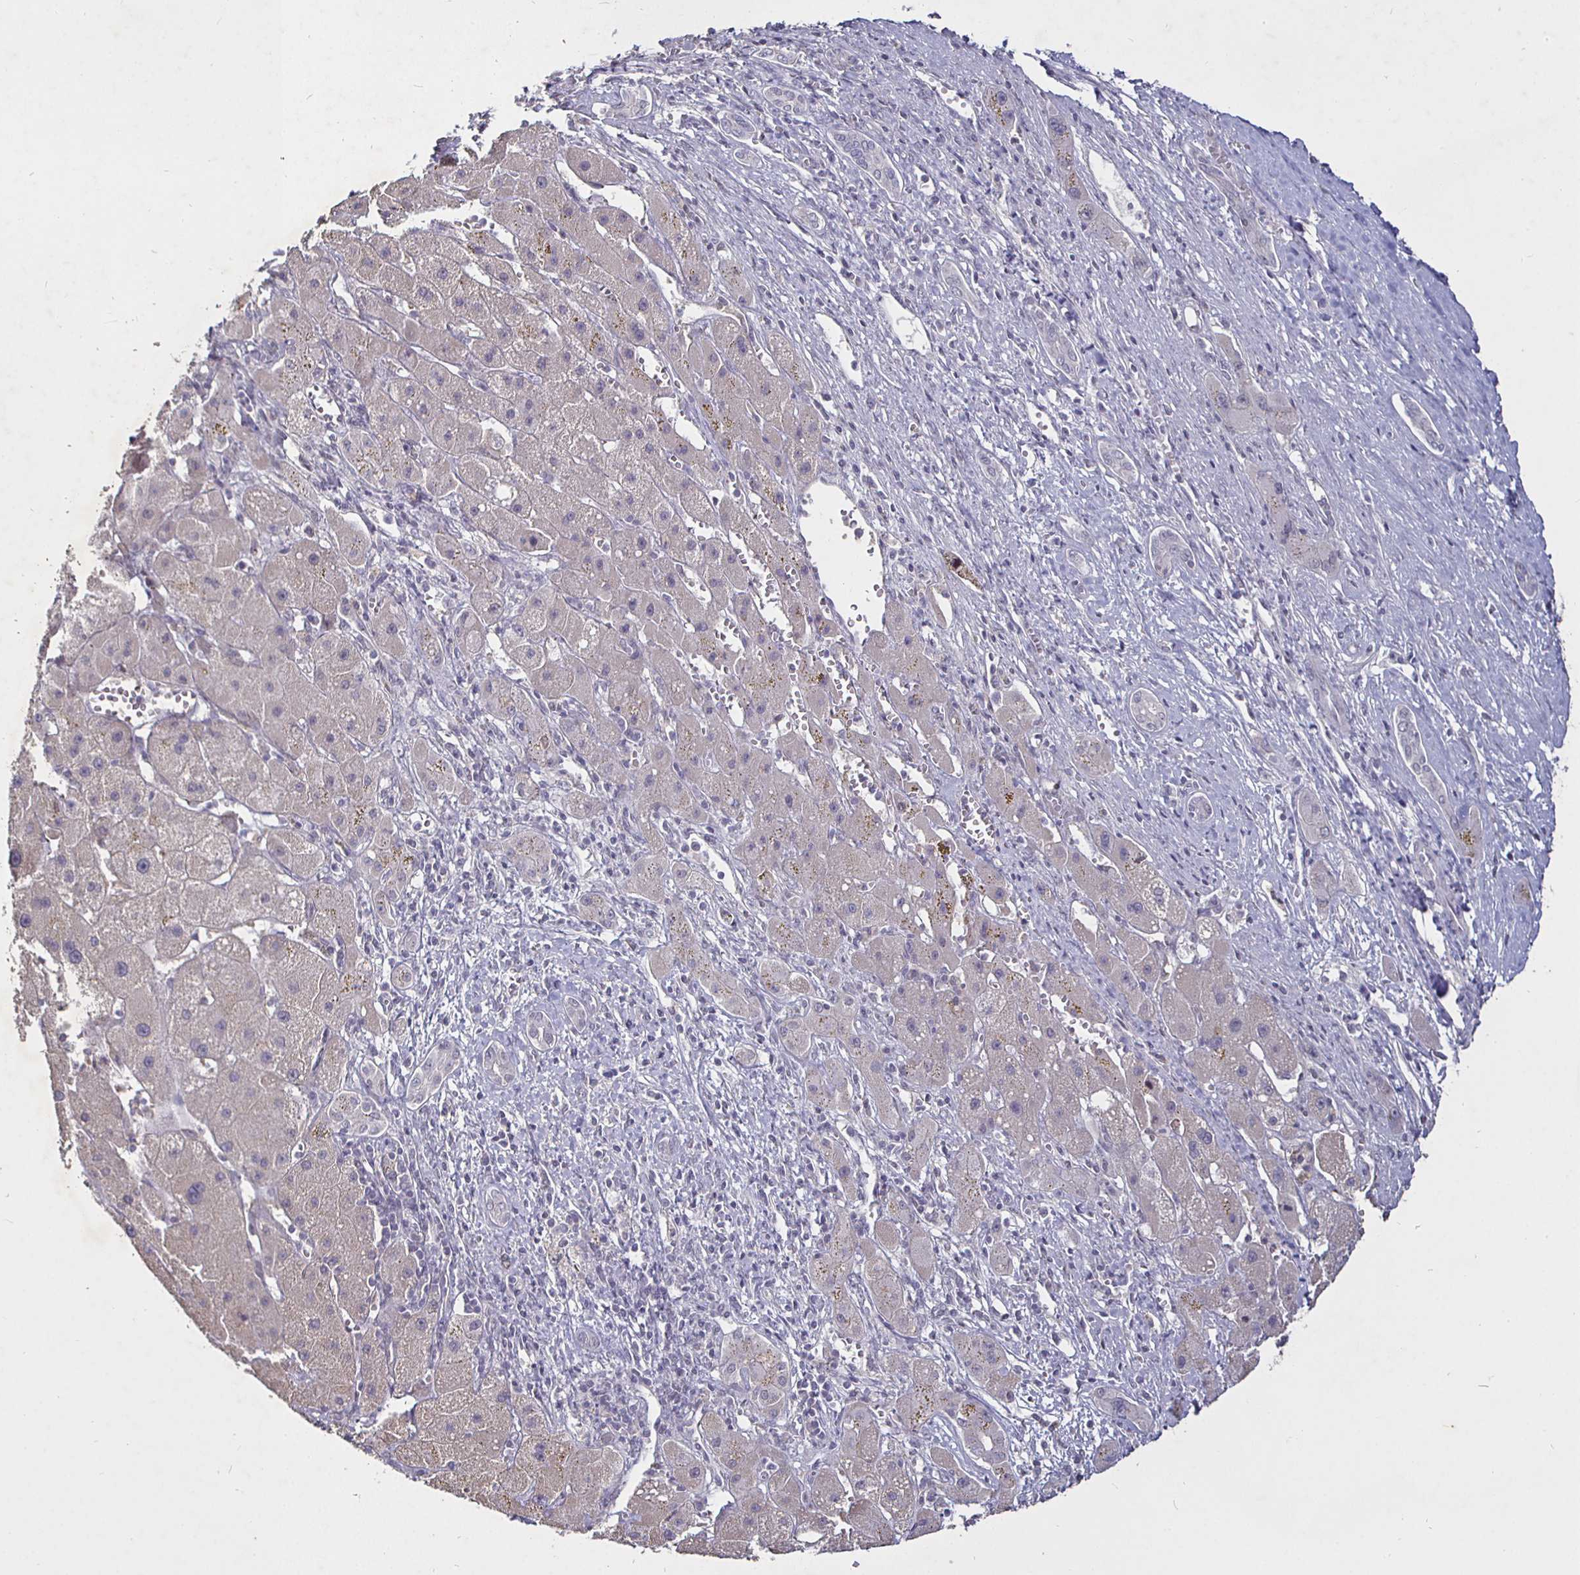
{"staining": {"intensity": "weak", "quantity": ">75%", "location": "cytoplasmic/membranous"}, "tissue": "liver cancer", "cell_type": "Tumor cells", "image_type": "cancer", "snomed": [{"axis": "morphology", "description": "Carcinoma, Hepatocellular, NOS"}, {"axis": "topography", "description": "Liver"}], "caption": "DAB immunohistochemical staining of human liver cancer reveals weak cytoplasmic/membranous protein staining in about >75% of tumor cells. (Stains: DAB in brown, nuclei in blue, Microscopy: brightfield microscopy at high magnification).", "gene": "MLH1", "patient": {"sex": "female", "age": 82}}